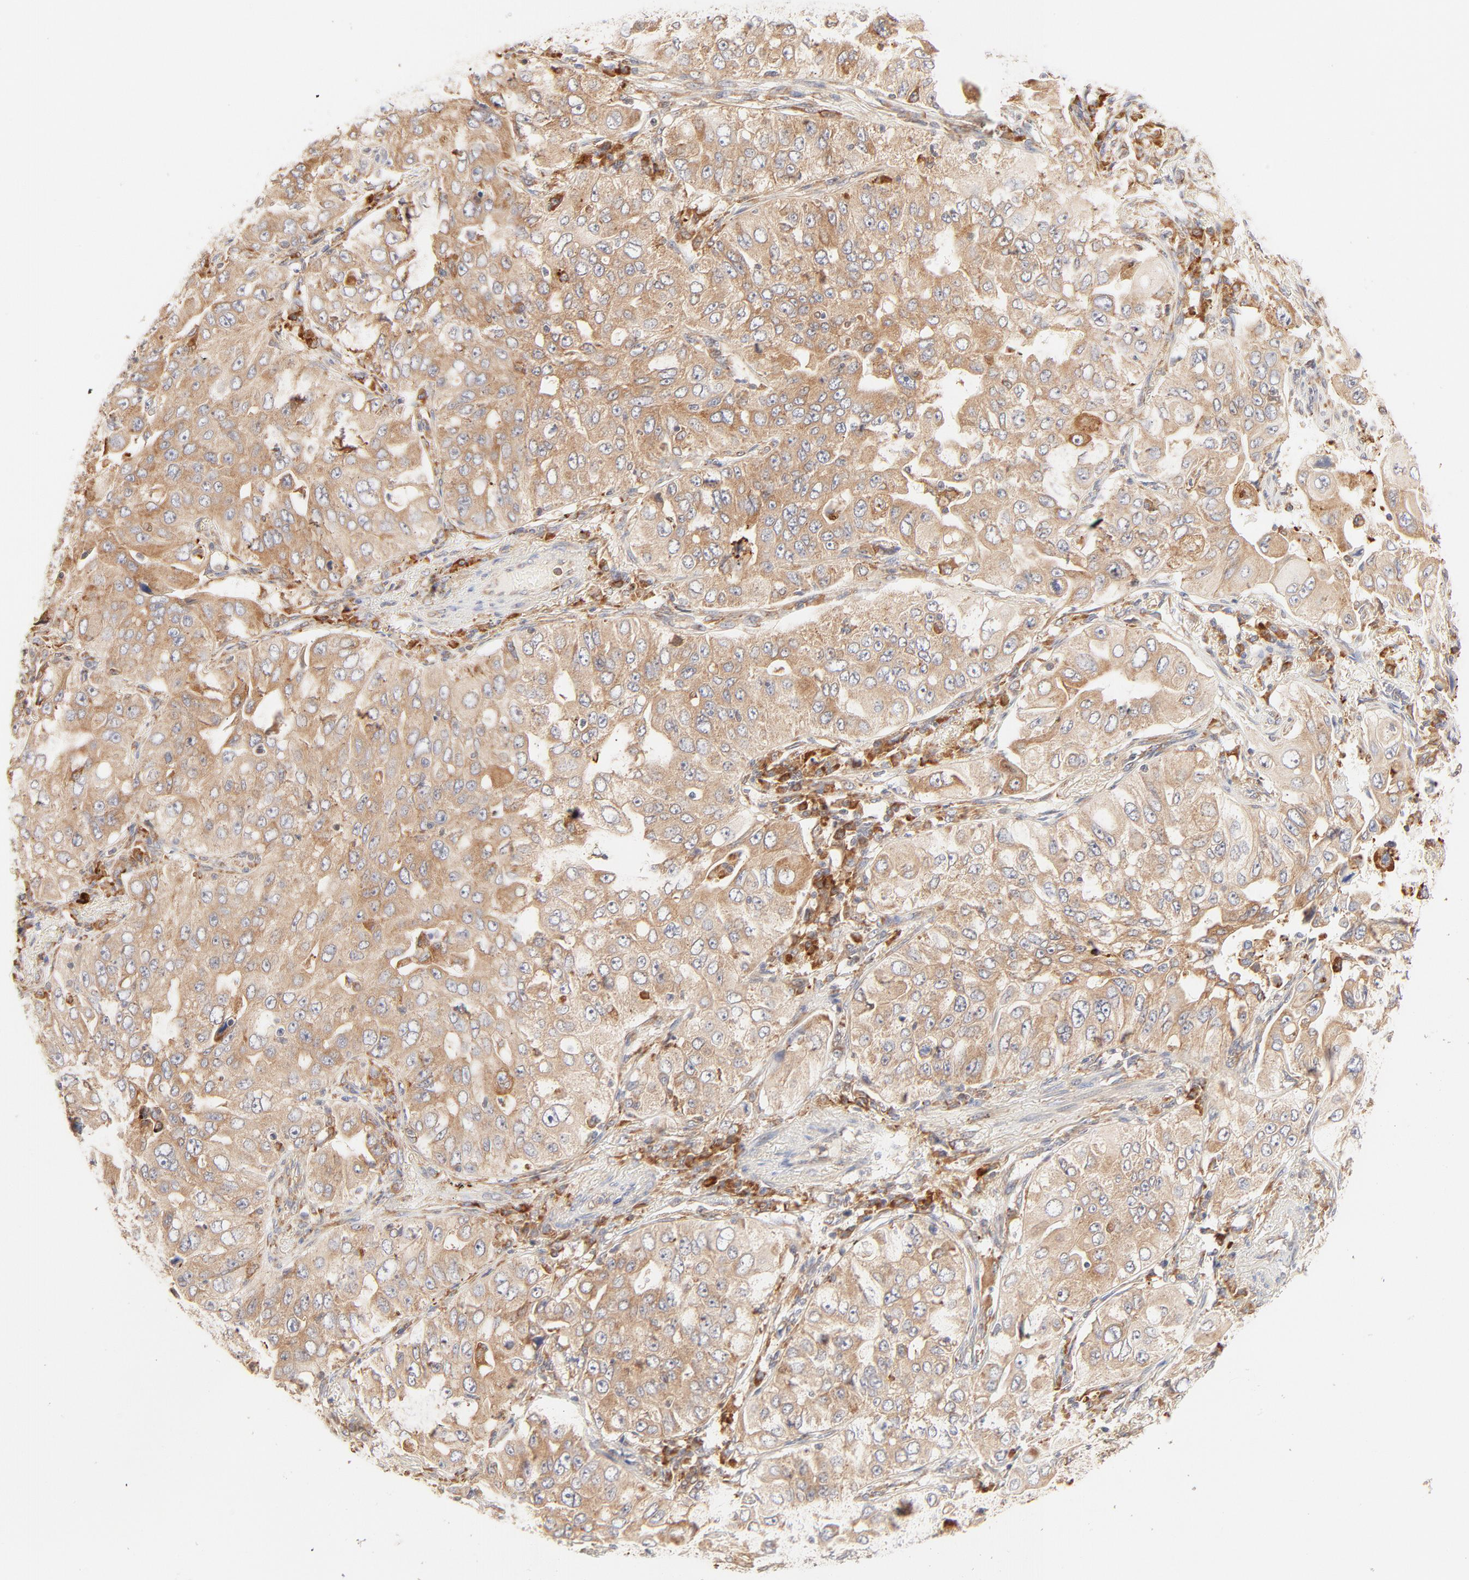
{"staining": {"intensity": "moderate", "quantity": ">75%", "location": "cytoplasmic/membranous"}, "tissue": "lung cancer", "cell_type": "Tumor cells", "image_type": "cancer", "snomed": [{"axis": "morphology", "description": "Adenocarcinoma, NOS"}, {"axis": "topography", "description": "Lung"}], "caption": "Approximately >75% of tumor cells in human lung cancer (adenocarcinoma) reveal moderate cytoplasmic/membranous protein positivity as visualized by brown immunohistochemical staining.", "gene": "PARP12", "patient": {"sex": "male", "age": 84}}